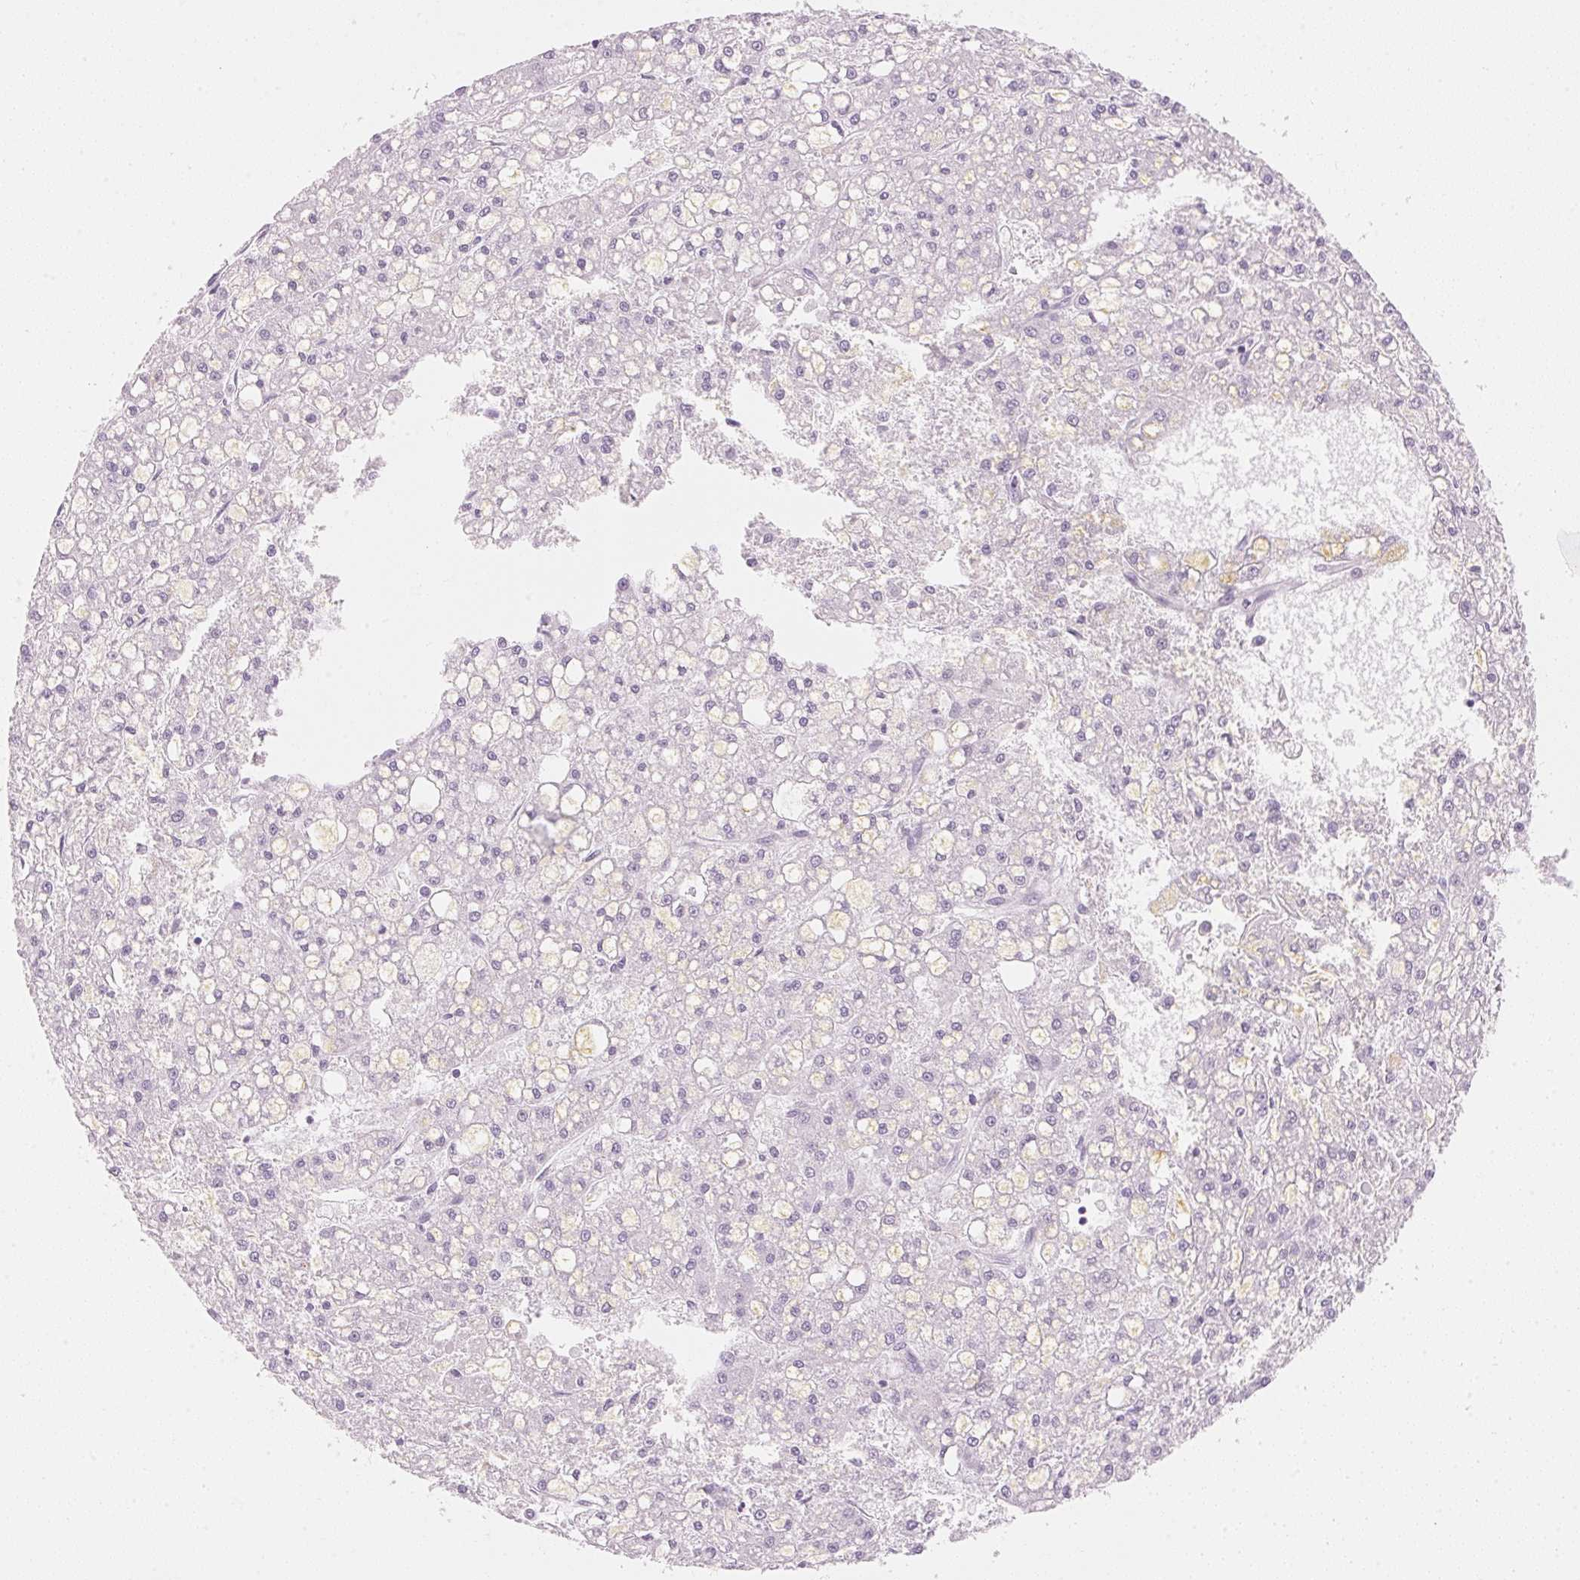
{"staining": {"intensity": "negative", "quantity": "none", "location": "none"}, "tissue": "liver cancer", "cell_type": "Tumor cells", "image_type": "cancer", "snomed": [{"axis": "morphology", "description": "Carcinoma, Hepatocellular, NOS"}, {"axis": "topography", "description": "Liver"}], "caption": "The photomicrograph exhibits no staining of tumor cells in liver cancer. (Brightfield microscopy of DAB immunohistochemistry (IHC) at high magnification).", "gene": "HOXB13", "patient": {"sex": "male", "age": 67}}